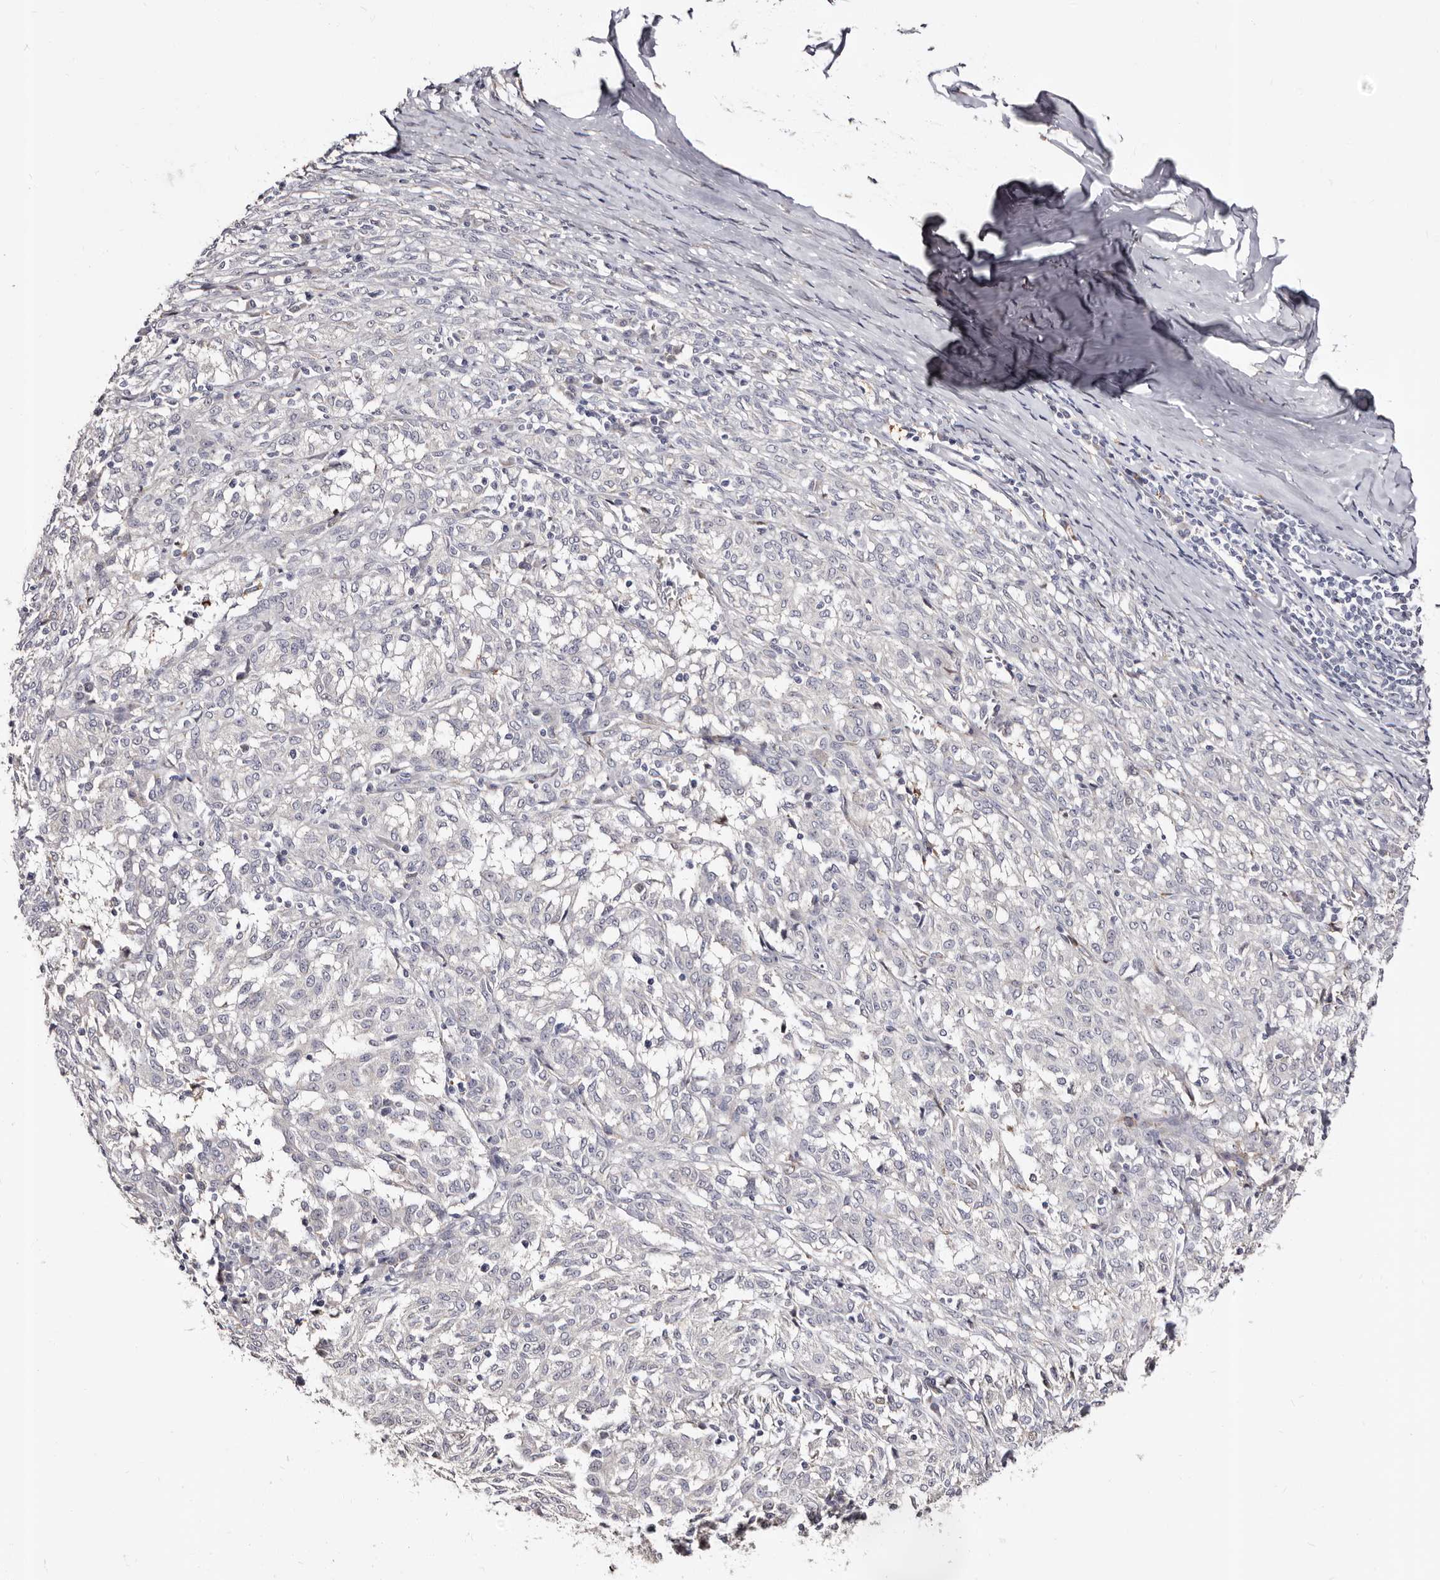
{"staining": {"intensity": "negative", "quantity": "none", "location": "none"}, "tissue": "melanoma", "cell_type": "Tumor cells", "image_type": "cancer", "snomed": [{"axis": "morphology", "description": "Malignant melanoma, NOS"}, {"axis": "topography", "description": "Skin"}], "caption": "Immunohistochemical staining of human melanoma demonstrates no significant staining in tumor cells.", "gene": "PTAFR", "patient": {"sex": "female", "age": 72}}